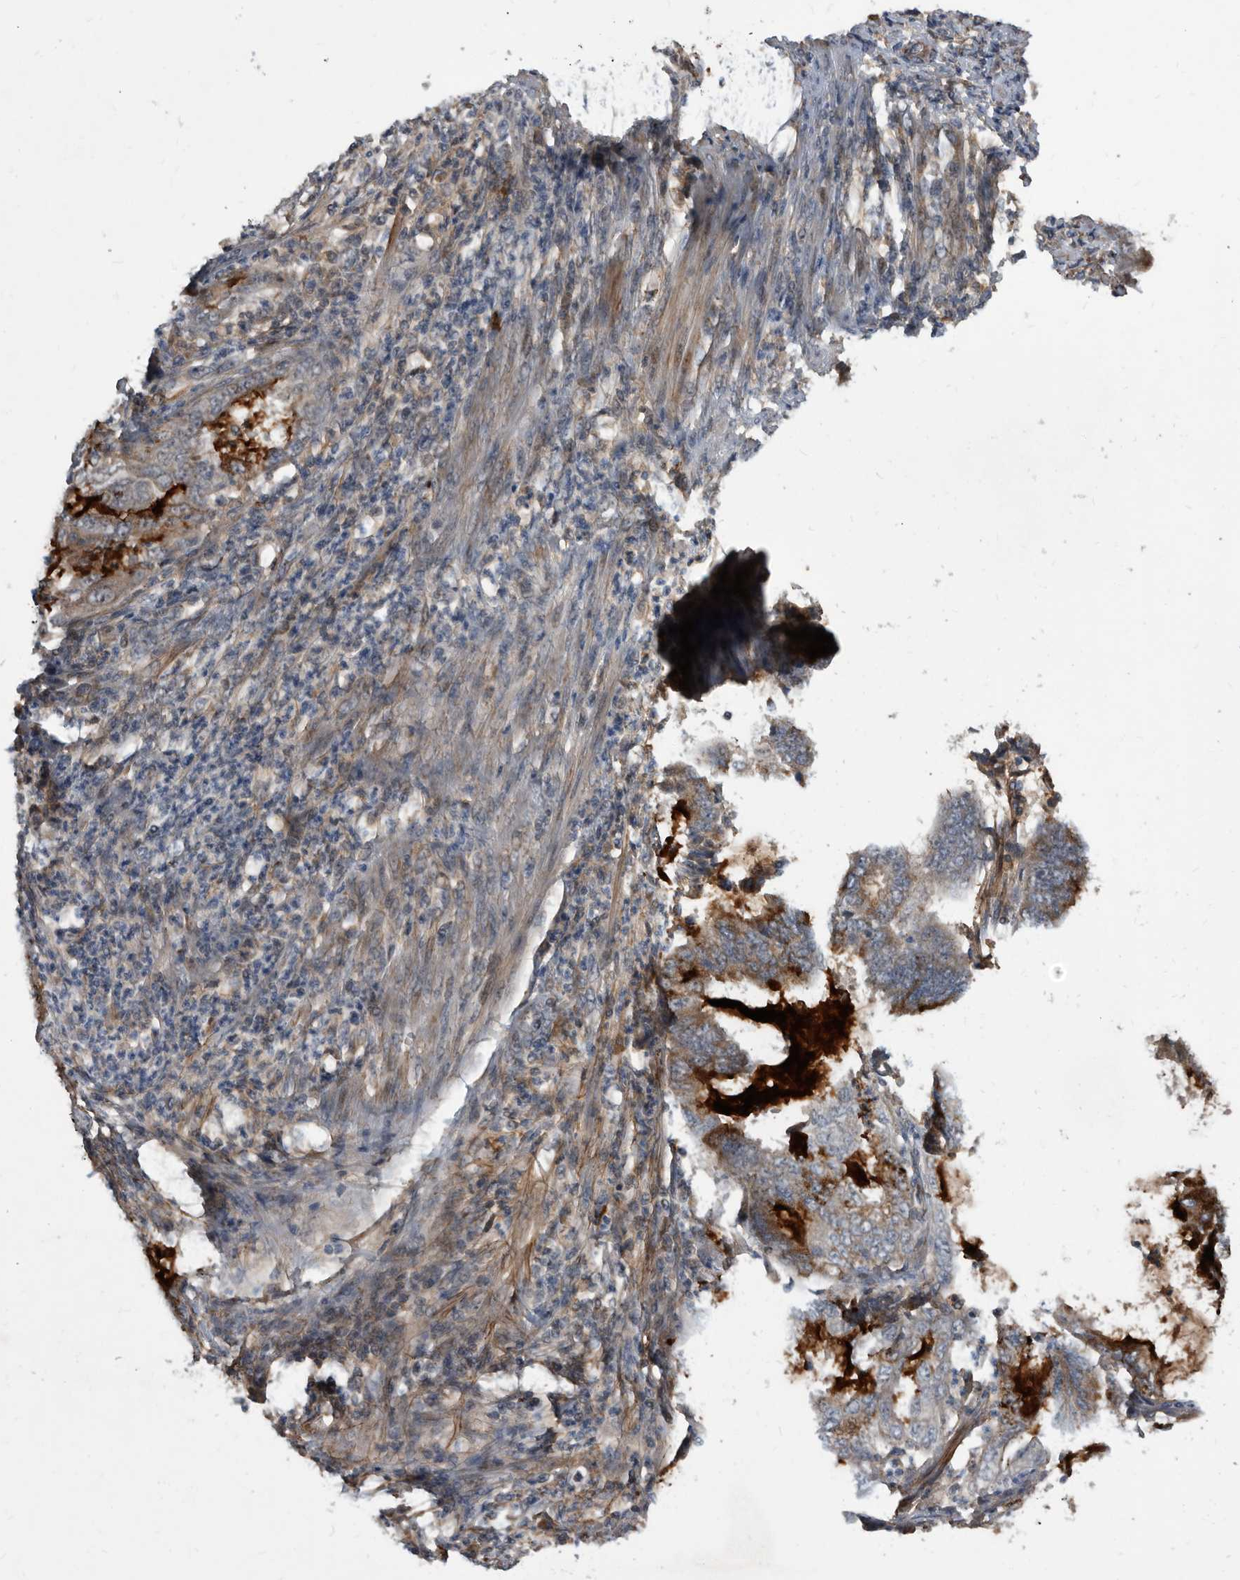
{"staining": {"intensity": "strong", "quantity": ">75%", "location": "cytoplasmic/membranous"}, "tissue": "endometrial cancer", "cell_type": "Tumor cells", "image_type": "cancer", "snomed": [{"axis": "morphology", "description": "Adenocarcinoma, NOS"}, {"axis": "topography", "description": "Endometrium"}], "caption": "Immunohistochemical staining of human endometrial cancer (adenocarcinoma) exhibits high levels of strong cytoplasmic/membranous expression in approximately >75% of tumor cells. The protein of interest is shown in brown color, while the nuclei are stained blue.", "gene": "PI15", "patient": {"sex": "female", "age": 49}}